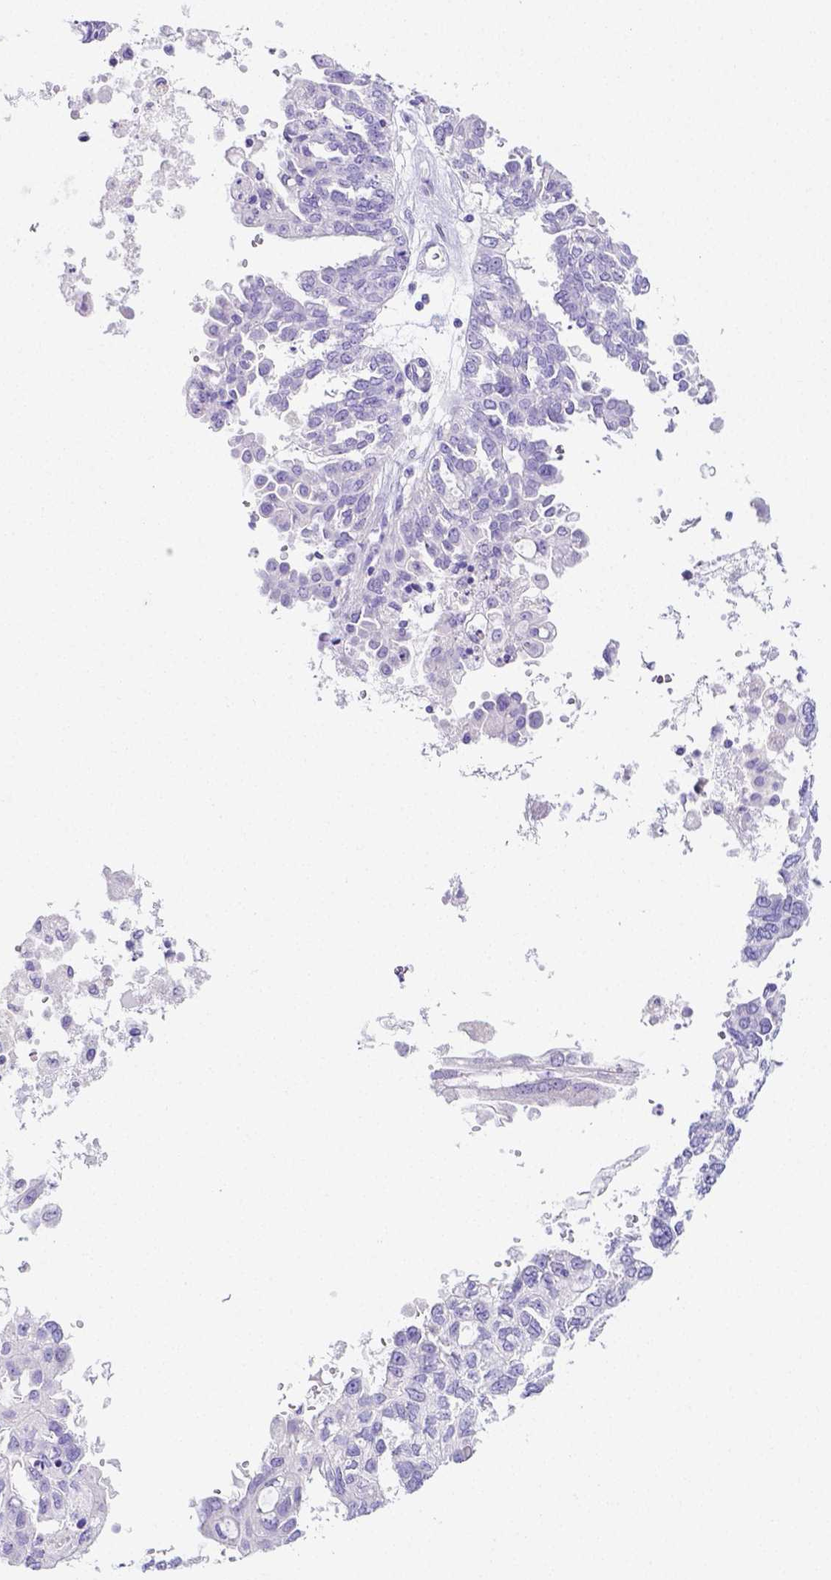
{"staining": {"intensity": "negative", "quantity": "none", "location": "none"}, "tissue": "ovarian cancer", "cell_type": "Tumor cells", "image_type": "cancer", "snomed": [{"axis": "morphology", "description": "Cystadenocarcinoma, serous, NOS"}, {"axis": "topography", "description": "Ovary"}], "caption": "The image shows no significant staining in tumor cells of ovarian cancer.", "gene": "ARHGAP36", "patient": {"sex": "female", "age": 53}}